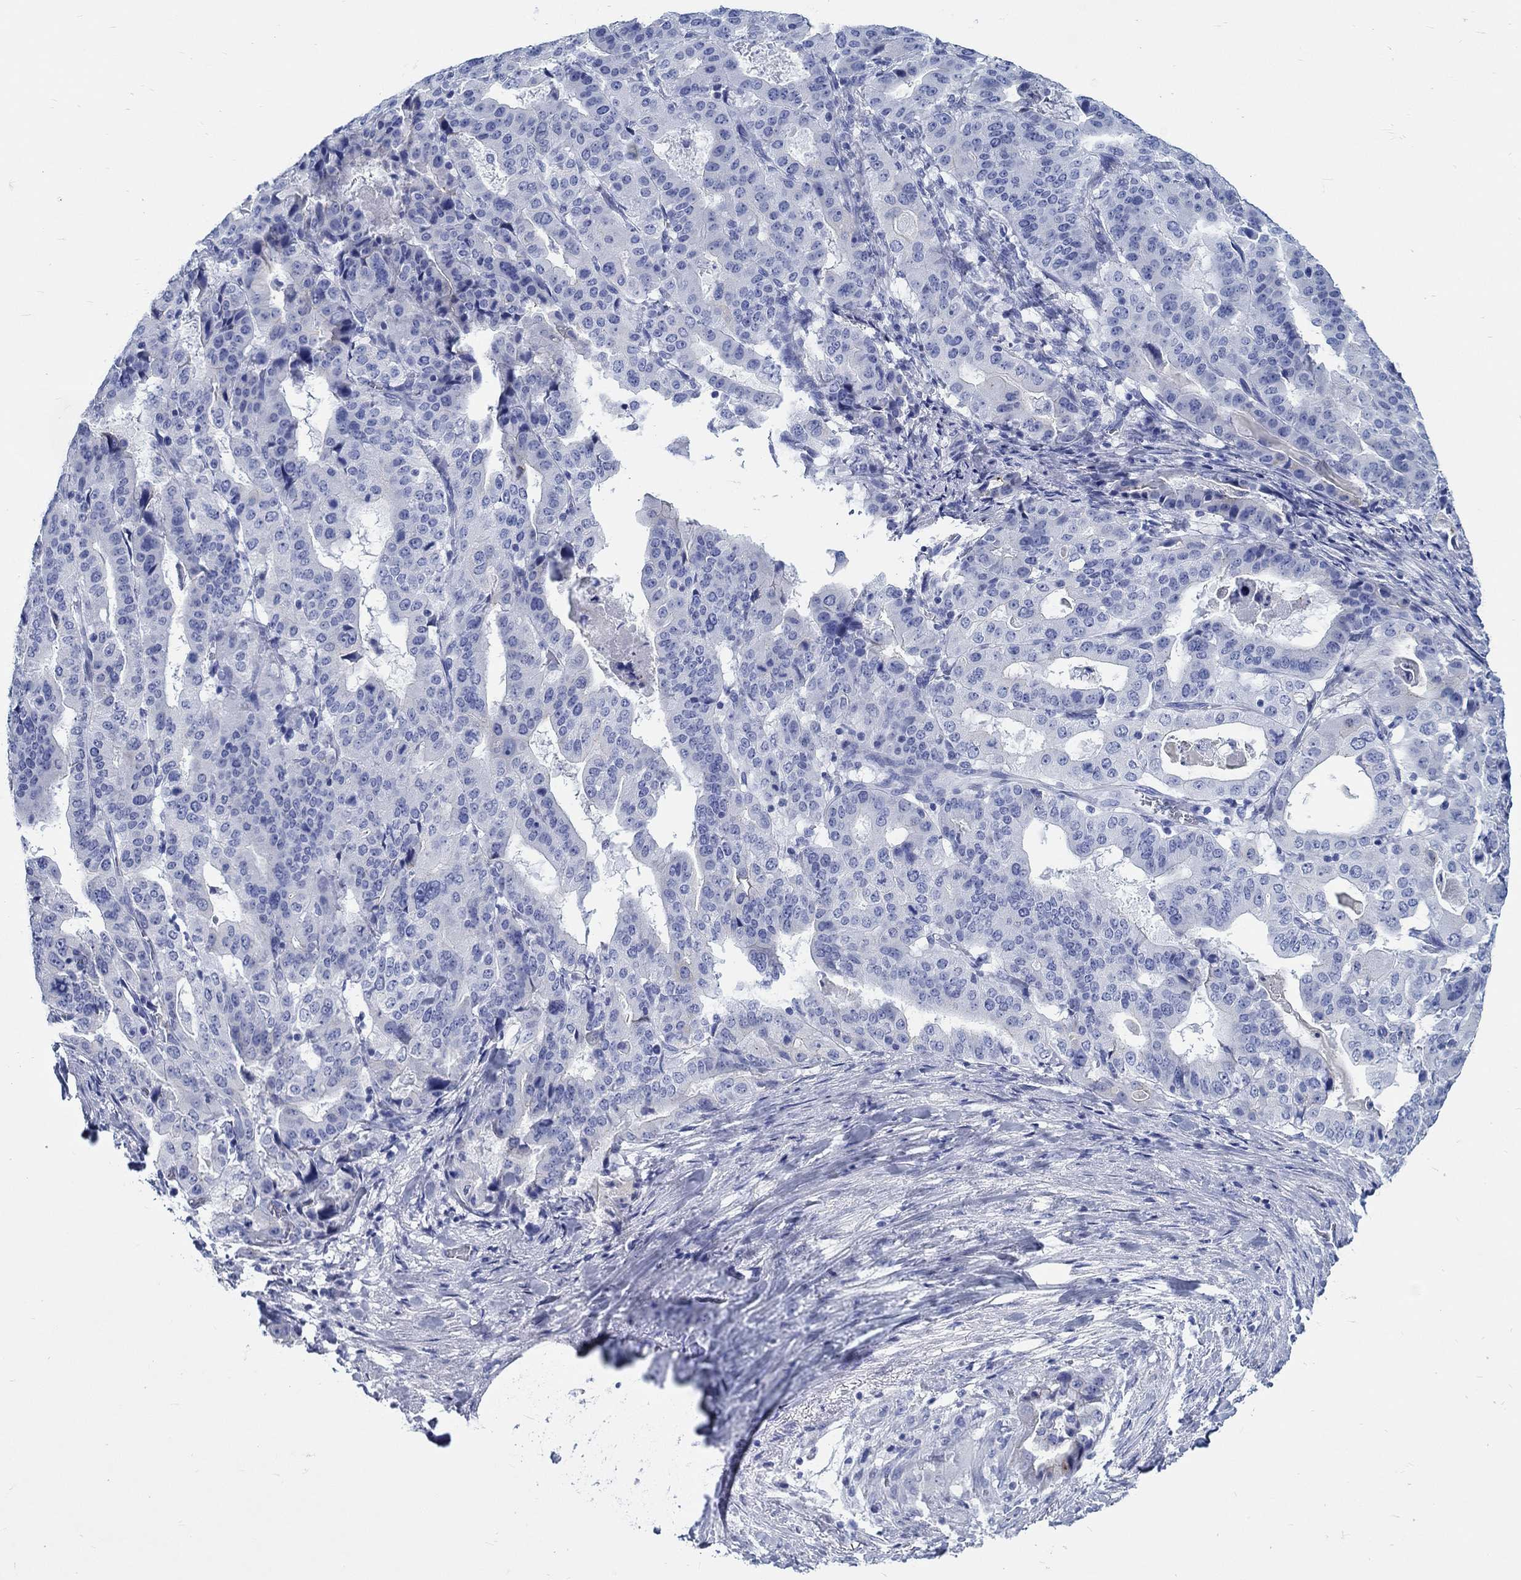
{"staining": {"intensity": "negative", "quantity": "none", "location": "none"}, "tissue": "stomach cancer", "cell_type": "Tumor cells", "image_type": "cancer", "snomed": [{"axis": "morphology", "description": "Adenocarcinoma, NOS"}, {"axis": "topography", "description": "Stomach"}], "caption": "Tumor cells show no significant positivity in stomach adenocarcinoma. (IHC, brightfield microscopy, high magnification).", "gene": "RD3L", "patient": {"sex": "male", "age": 48}}